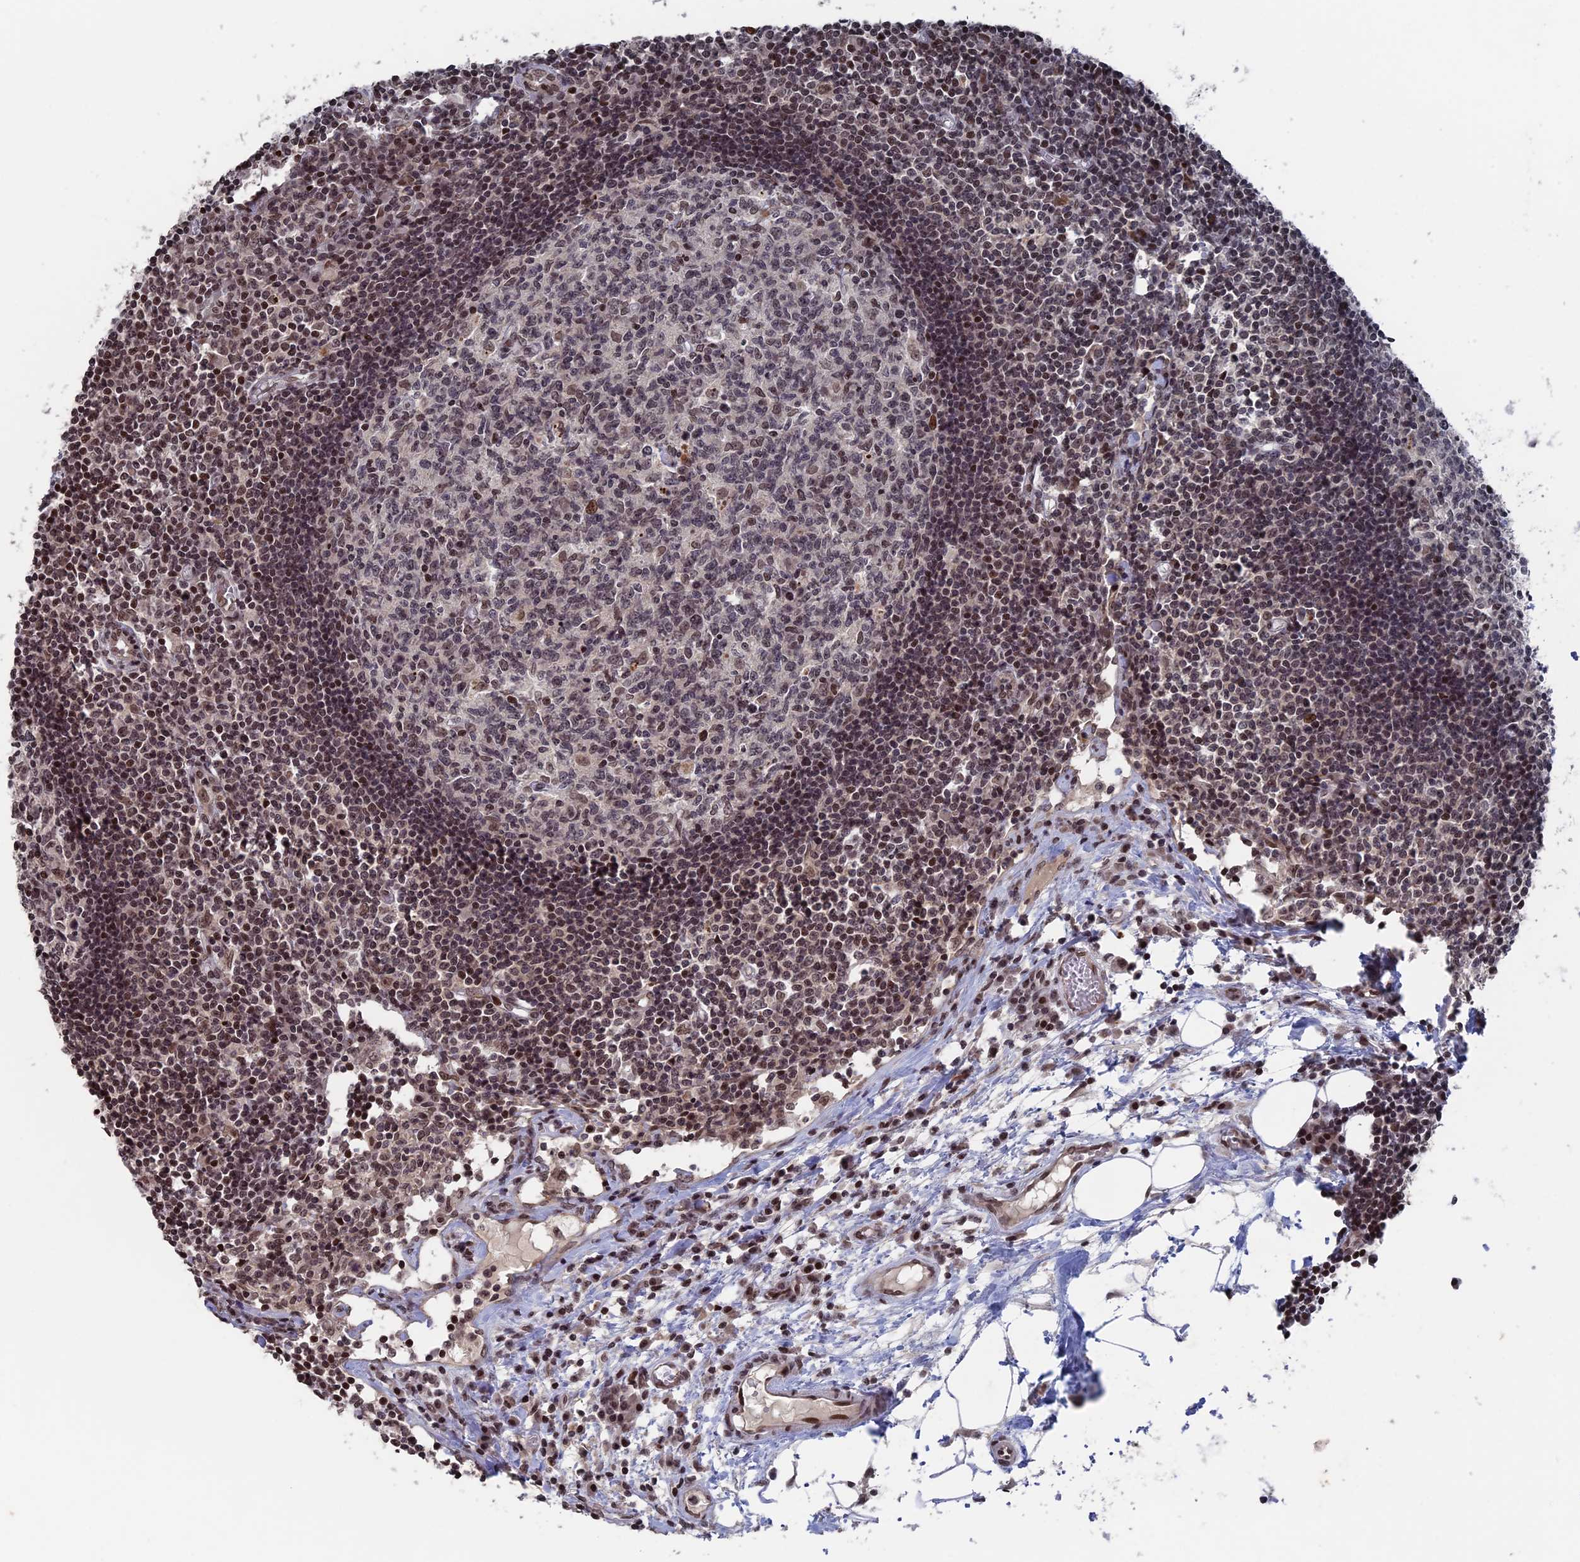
{"staining": {"intensity": "moderate", "quantity": "<25%", "location": "nuclear"}, "tissue": "lymph node", "cell_type": "Germinal center cells", "image_type": "normal", "snomed": [{"axis": "morphology", "description": "Normal tissue, NOS"}, {"axis": "topography", "description": "Lymph node"}], "caption": "Moderate nuclear positivity is present in approximately <25% of germinal center cells in benign lymph node. The protein is stained brown, and the nuclei are stained in blue (DAB IHC with brightfield microscopy, high magnification).", "gene": "NR2C2AP", "patient": {"sex": "female", "age": 55}}